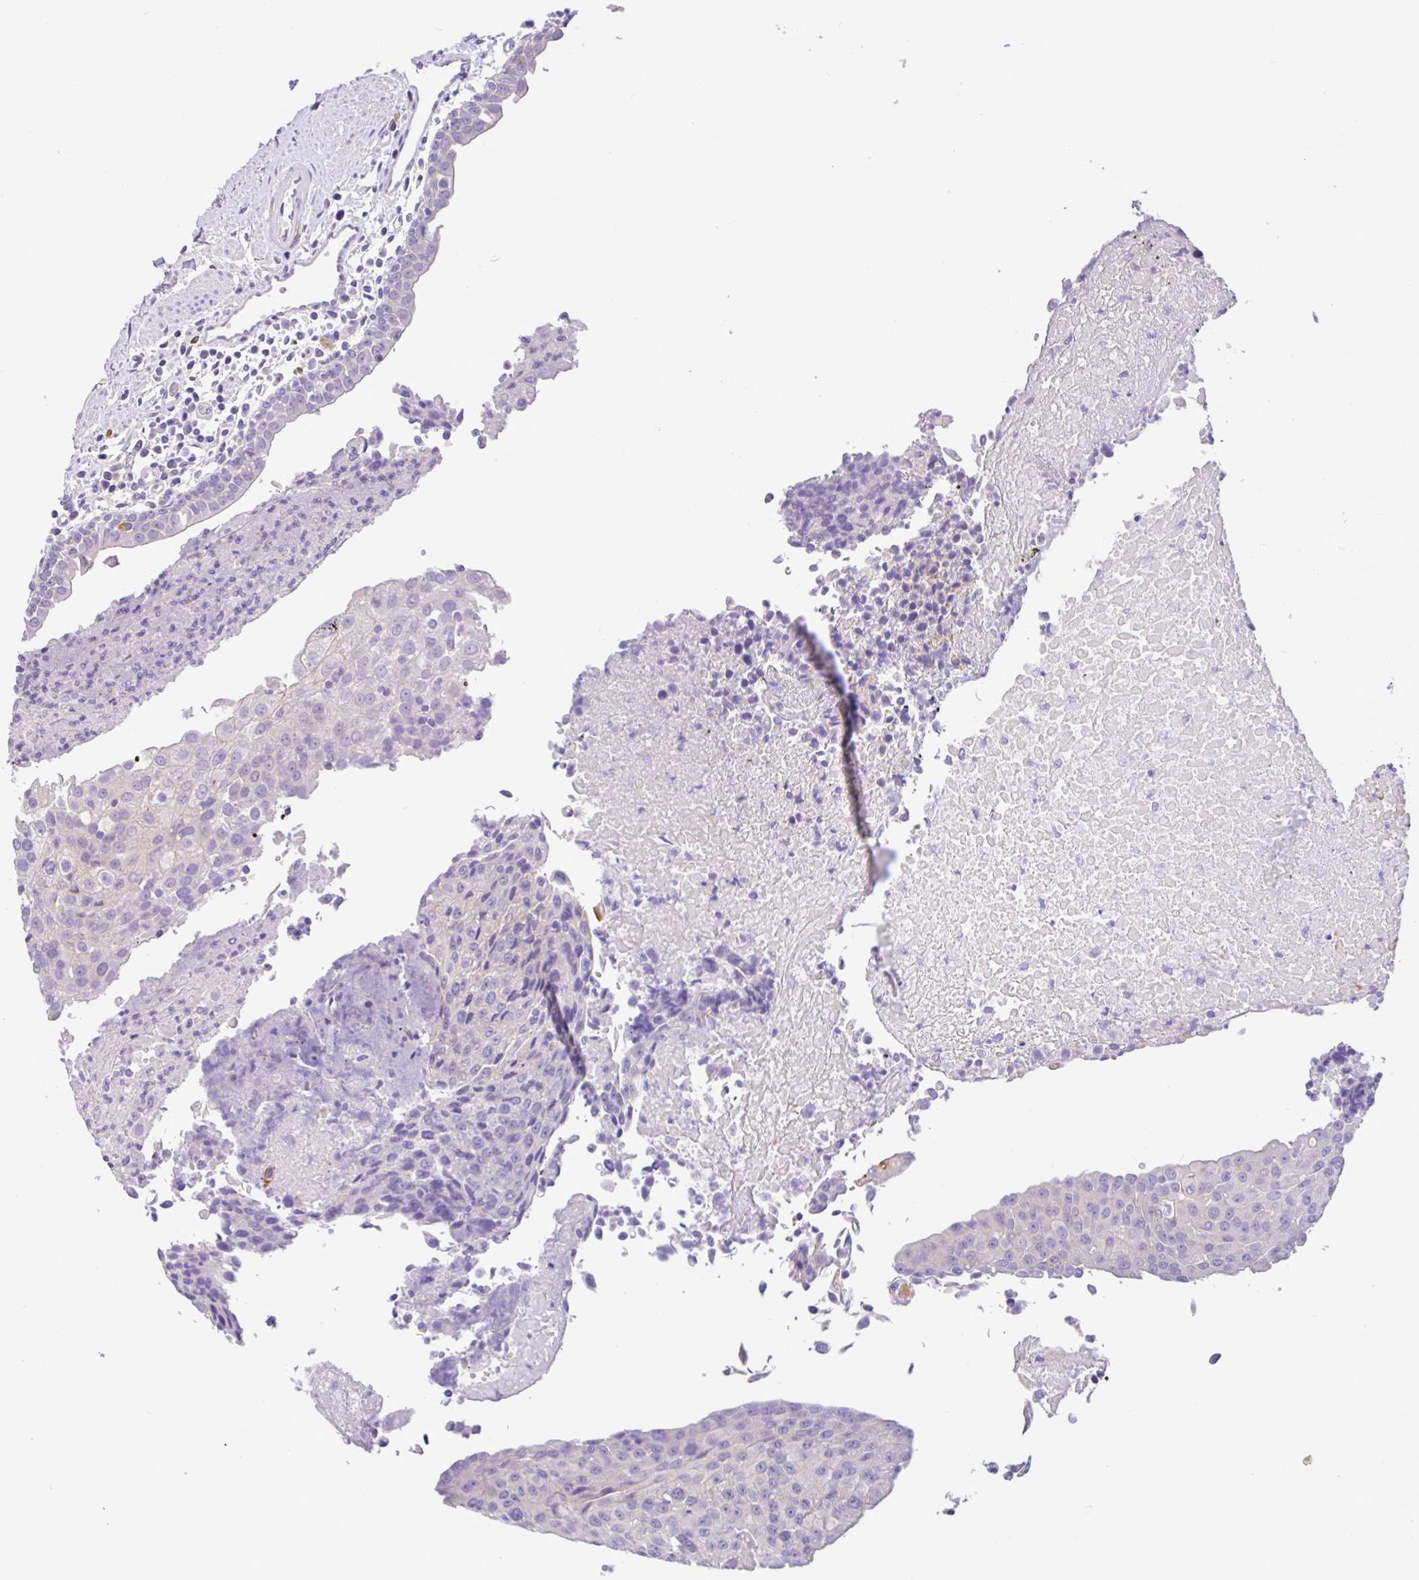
{"staining": {"intensity": "negative", "quantity": "none", "location": "none"}, "tissue": "urothelial cancer", "cell_type": "Tumor cells", "image_type": "cancer", "snomed": [{"axis": "morphology", "description": "Urothelial carcinoma, High grade"}, {"axis": "topography", "description": "Urinary bladder"}], "caption": "Tumor cells show no significant positivity in urothelial carcinoma (high-grade). (DAB (3,3'-diaminobenzidine) immunohistochemistry (IHC), high magnification).", "gene": "EPN3", "patient": {"sex": "female", "age": 85}}